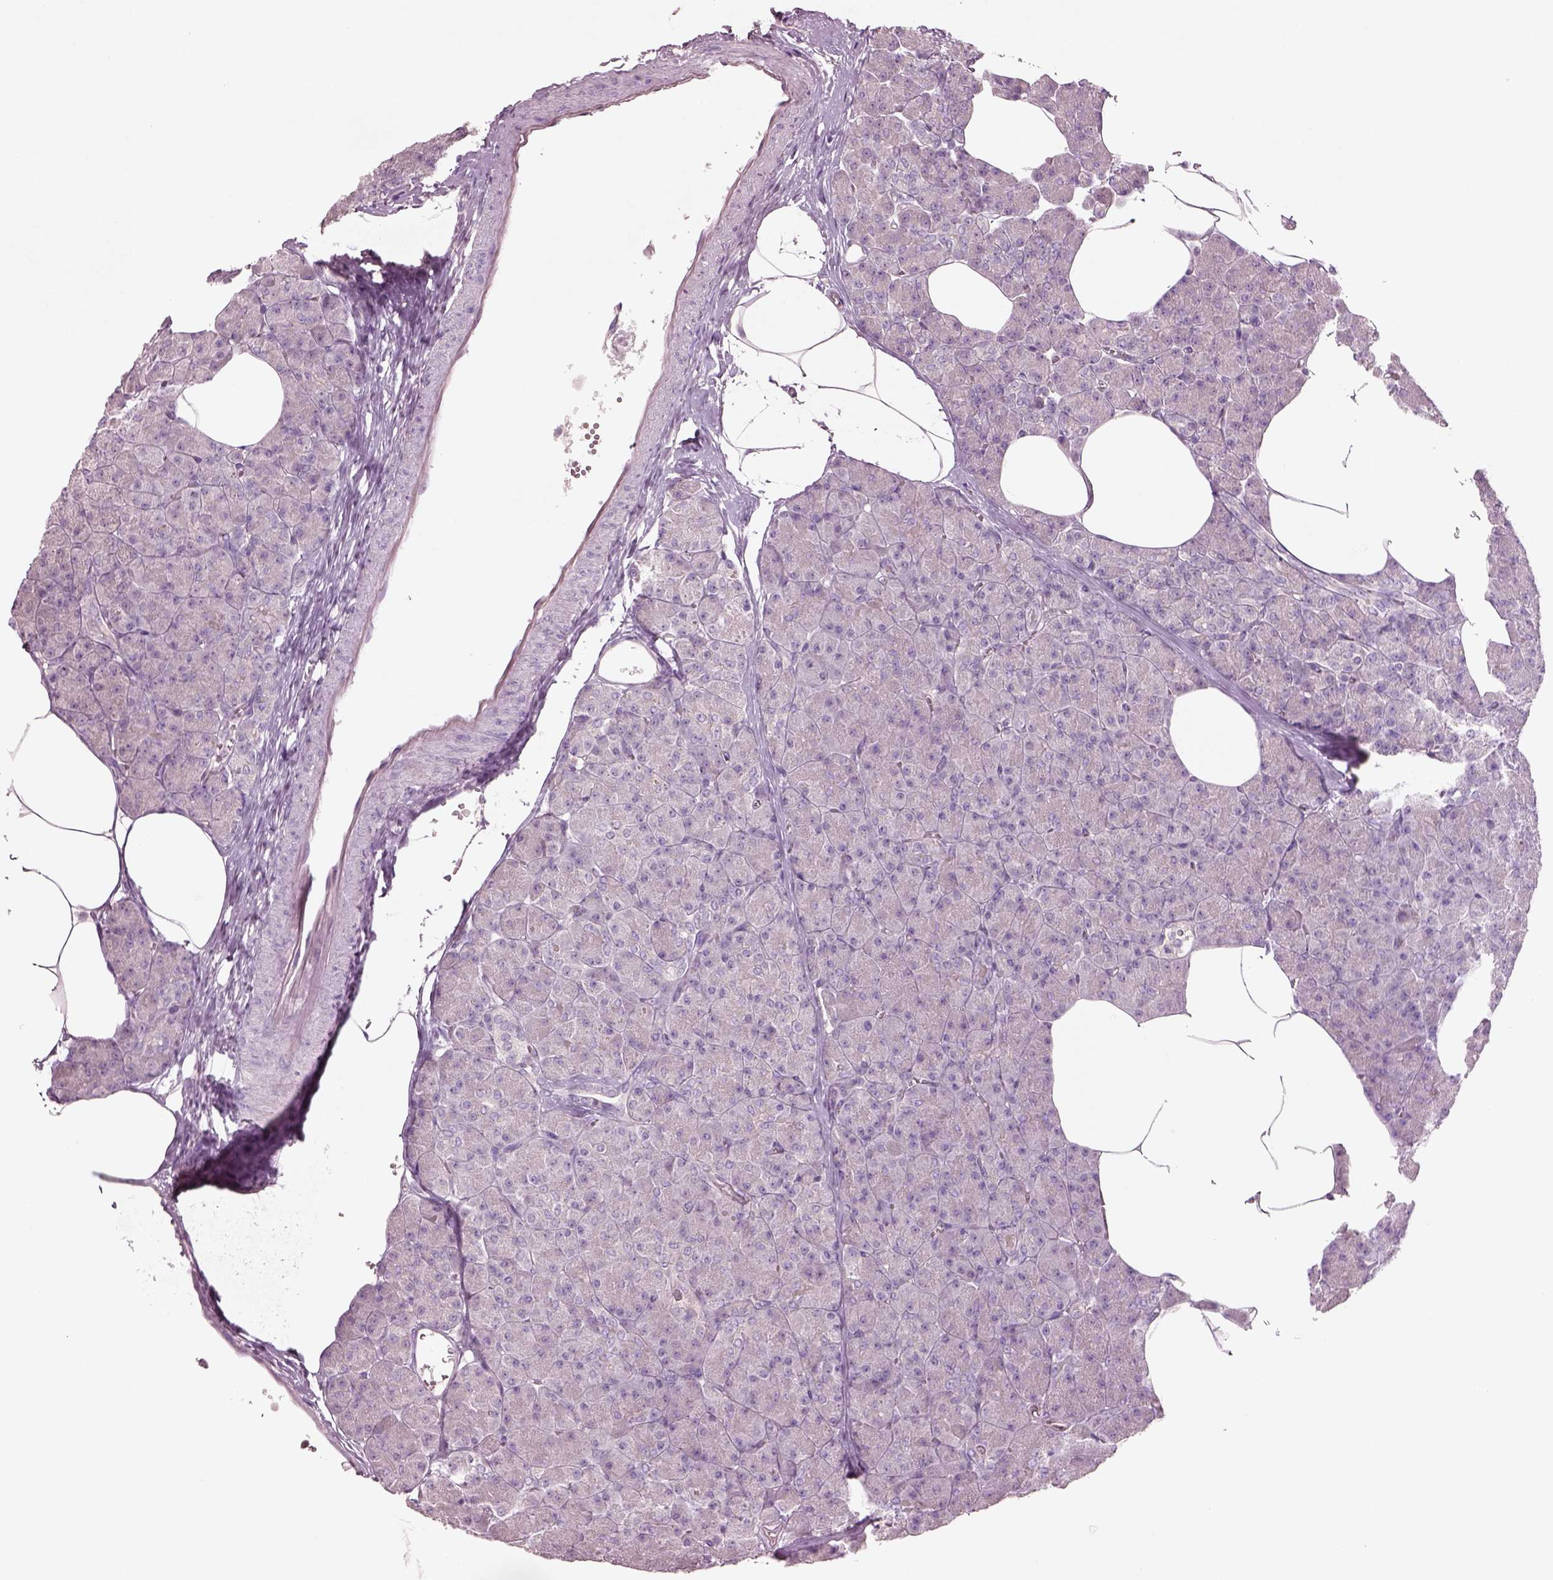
{"staining": {"intensity": "negative", "quantity": "none", "location": "none"}, "tissue": "pancreas", "cell_type": "Exocrine glandular cells", "image_type": "normal", "snomed": [{"axis": "morphology", "description": "Normal tissue, NOS"}, {"axis": "topography", "description": "Pancreas"}], "caption": "The photomicrograph reveals no staining of exocrine glandular cells in benign pancreas. Nuclei are stained in blue.", "gene": "DUOXA2", "patient": {"sex": "female", "age": 45}}